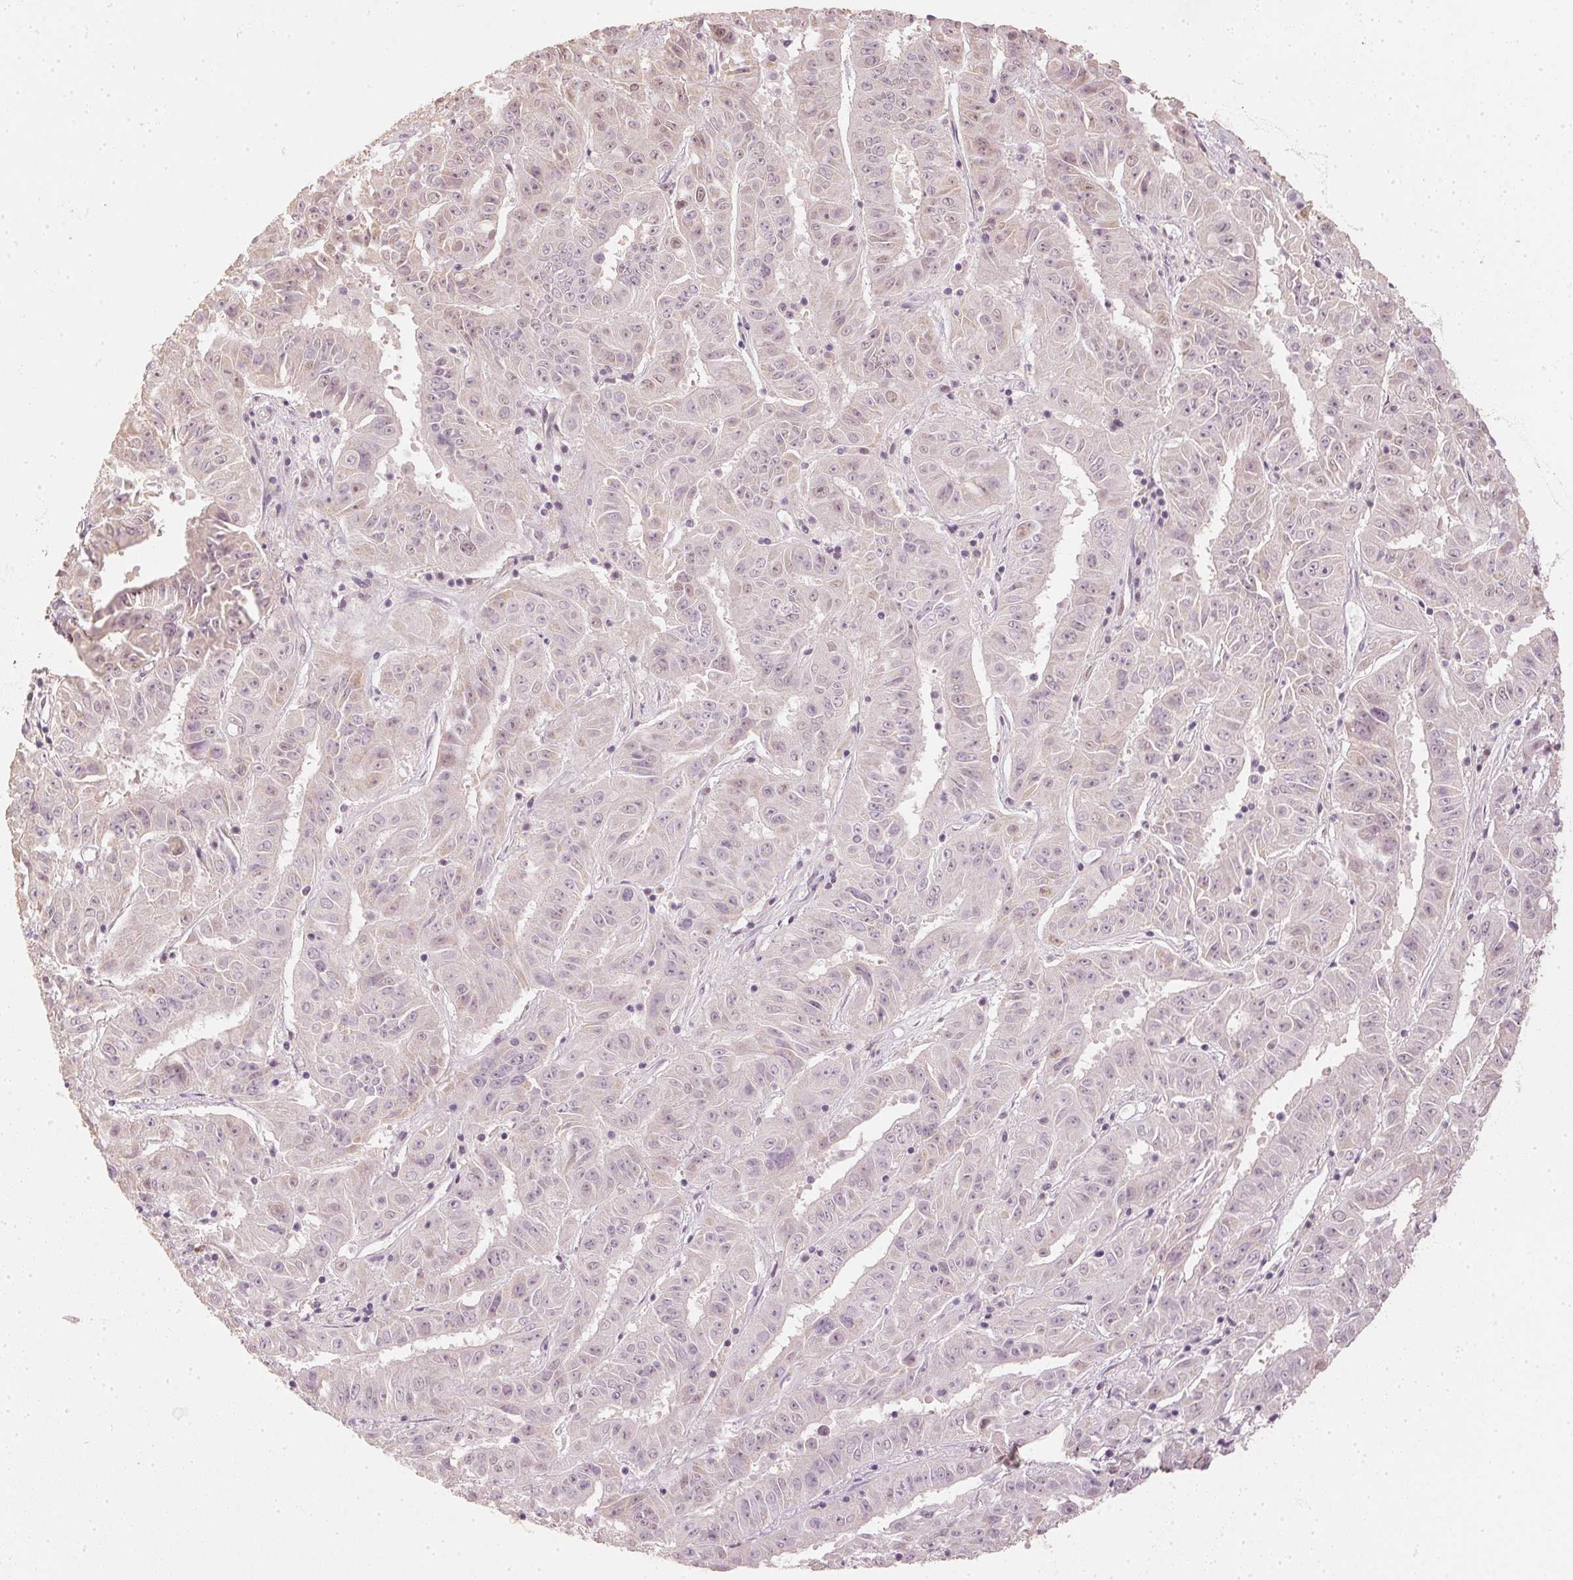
{"staining": {"intensity": "weak", "quantity": "<25%", "location": "nuclear"}, "tissue": "pancreatic cancer", "cell_type": "Tumor cells", "image_type": "cancer", "snomed": [{"axis": "morphology", "description": "Adenocarcinoma, NOS"}, {"axis": "topography", "description": "Pancreas"}], "caption": "Tumor cells show no significant protein expression in pancreatic adenocarcinoma.", "gene": "SLC39A3", "patient": {"sex": "male", "age": 63}}